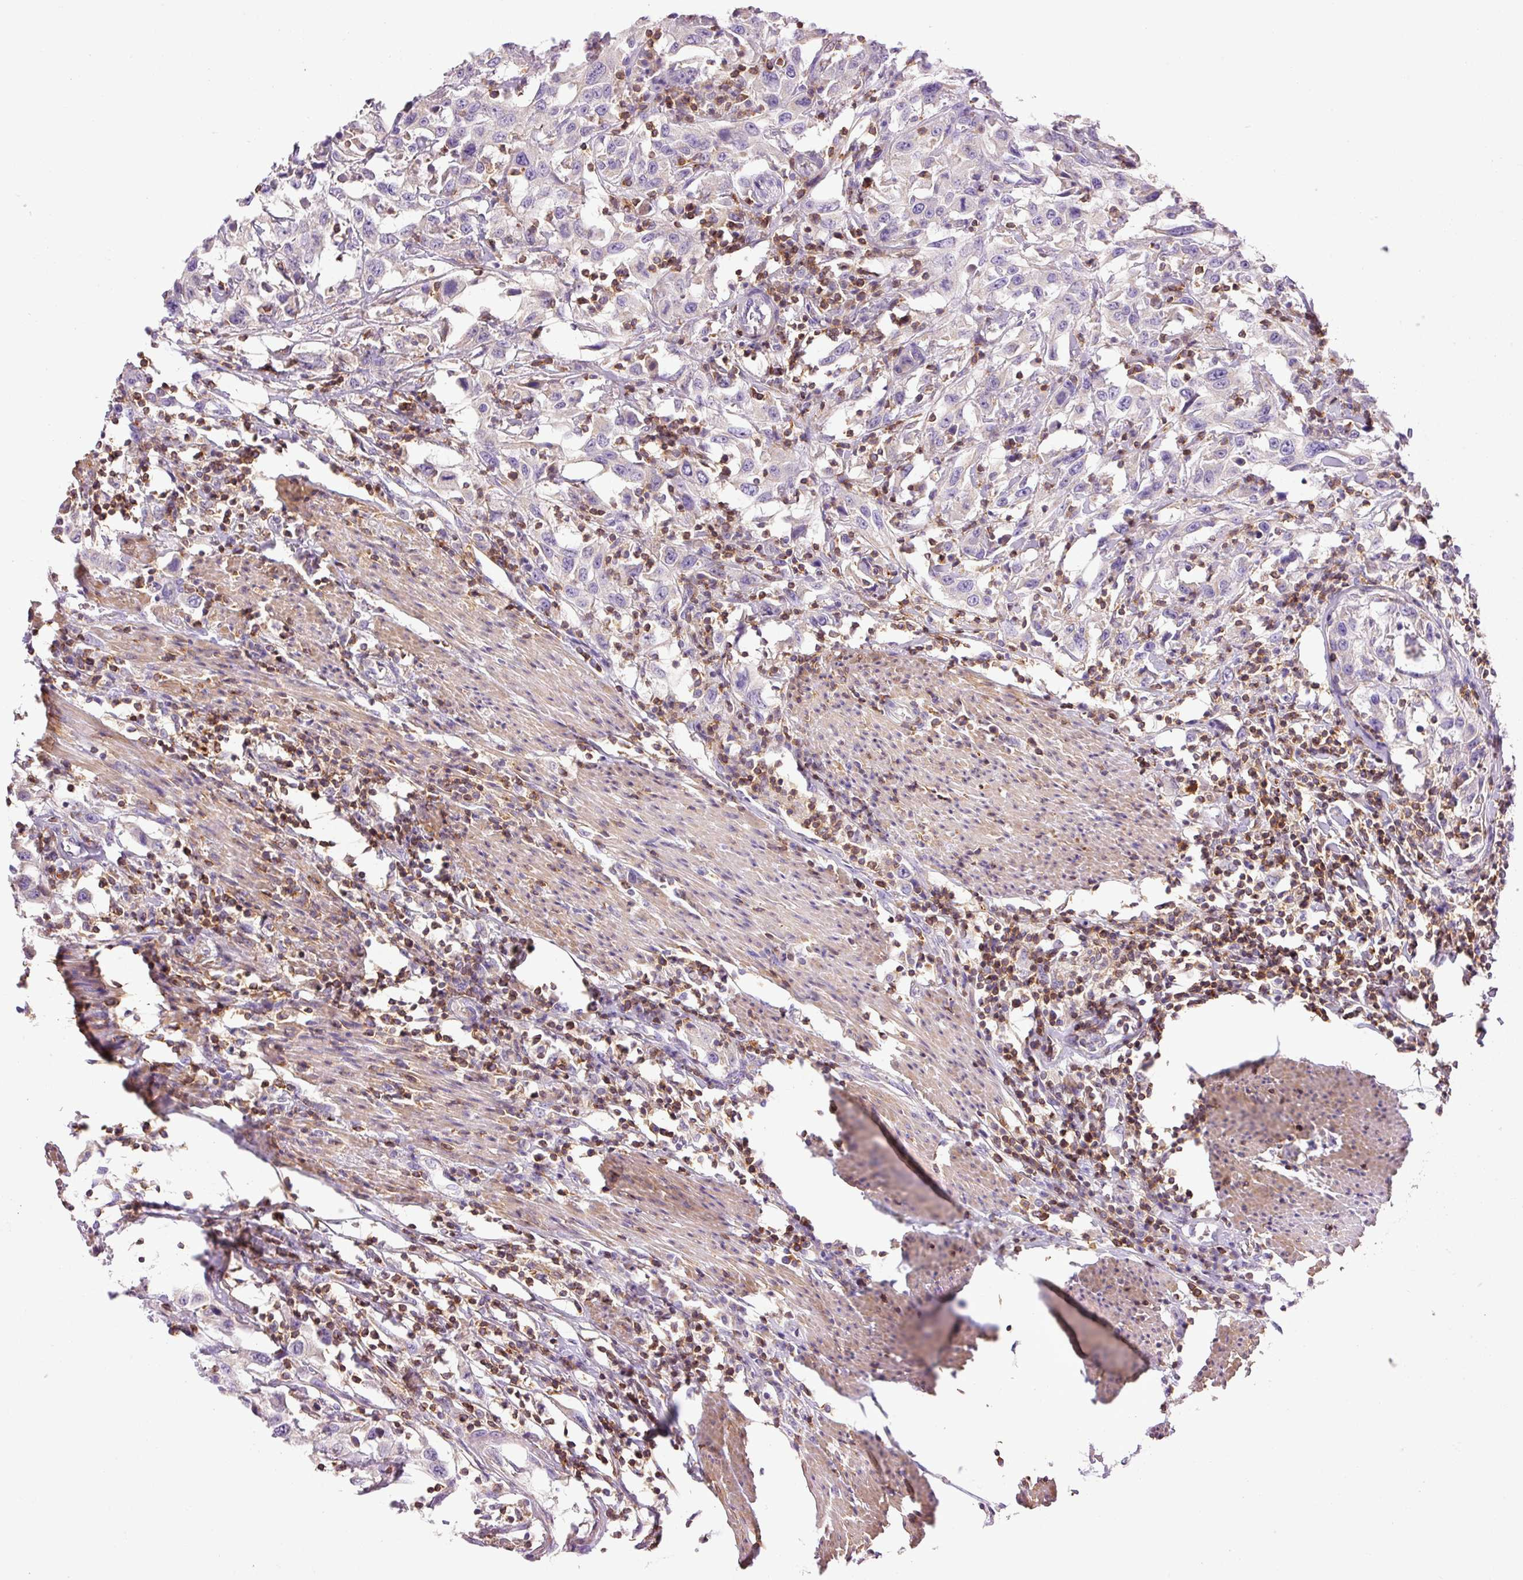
{"staining": {"intensity": "negative", "quantity": "none", "location": "none"}, "tissue": "urothelial cancer", "cell_type": "Tumor cells", "image_type": "cancer", "snomed": [{"axis": "morphology", "description": "Urothelial carcinoma, High grade"}, {"axis": "topography", "description": "Urinary bladder"}], "caption": "Tumor cells show no significant expression in high-grade urothelial carcinoma.", "gene": "IMMT", "patient": {"sex": "male", "age": 61}}